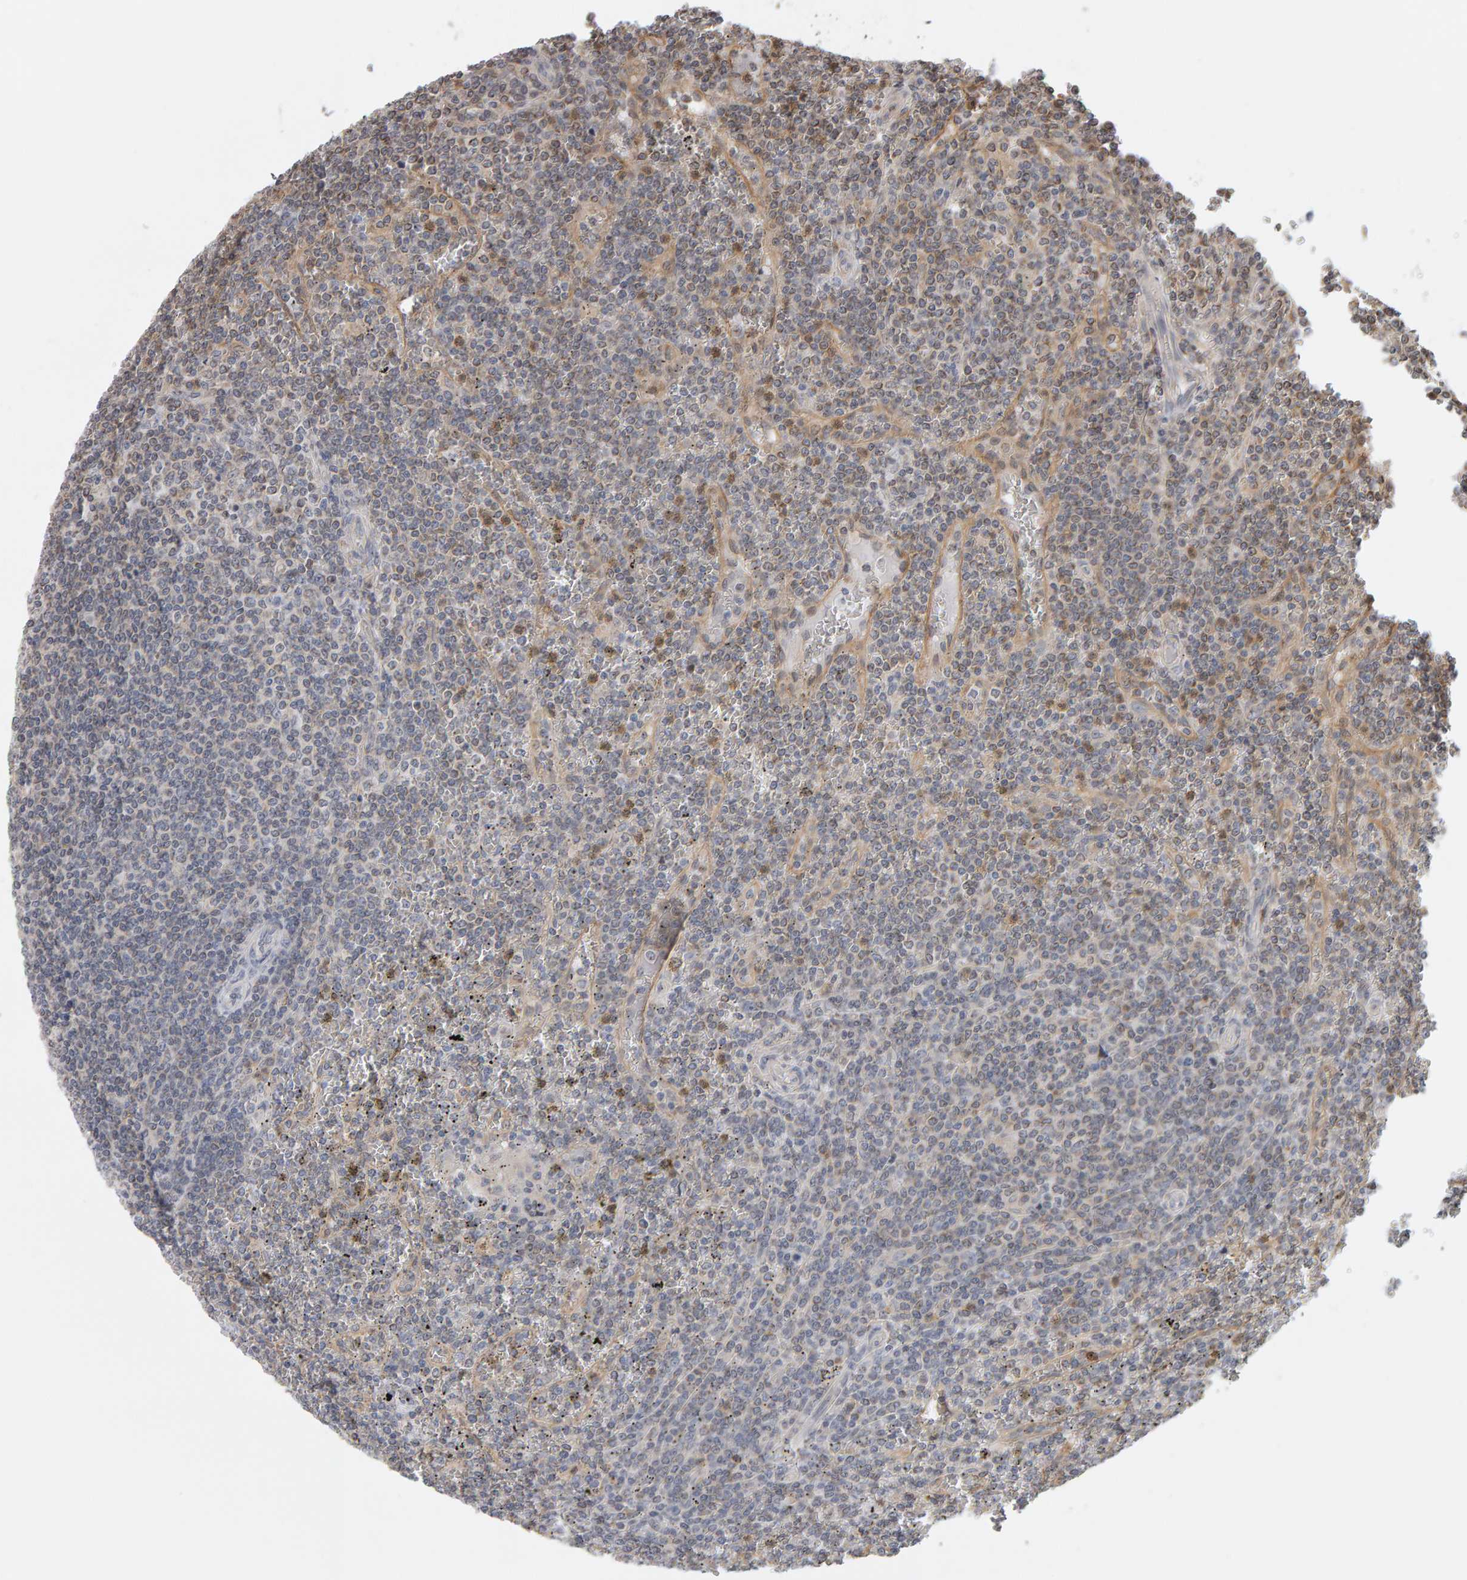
{"staining": {"intensity": "weak", "quantity": "25%-75%", "location": "cytoplasmic/membranous"}, "tissue": "lymphoma", "cell_type": "Tumor cells", "image_type": "cancer", "snomed": [{"axis": "morphology", "description": "Malignant lymphoma, non-Hodgkin's type, Low grade"}, {"axis": "topography", "description": "Spleen"}], "caption": "This micrograph displays IHC staining of human malignant lymphoma, non-Hodgkin's type (low-grade), with low weak cytoplasmic/membranous positivity in approximately 25%-75% of tumor cells.", "gene": "MSRA", "patient": {"sex": "female", "age": 19}}